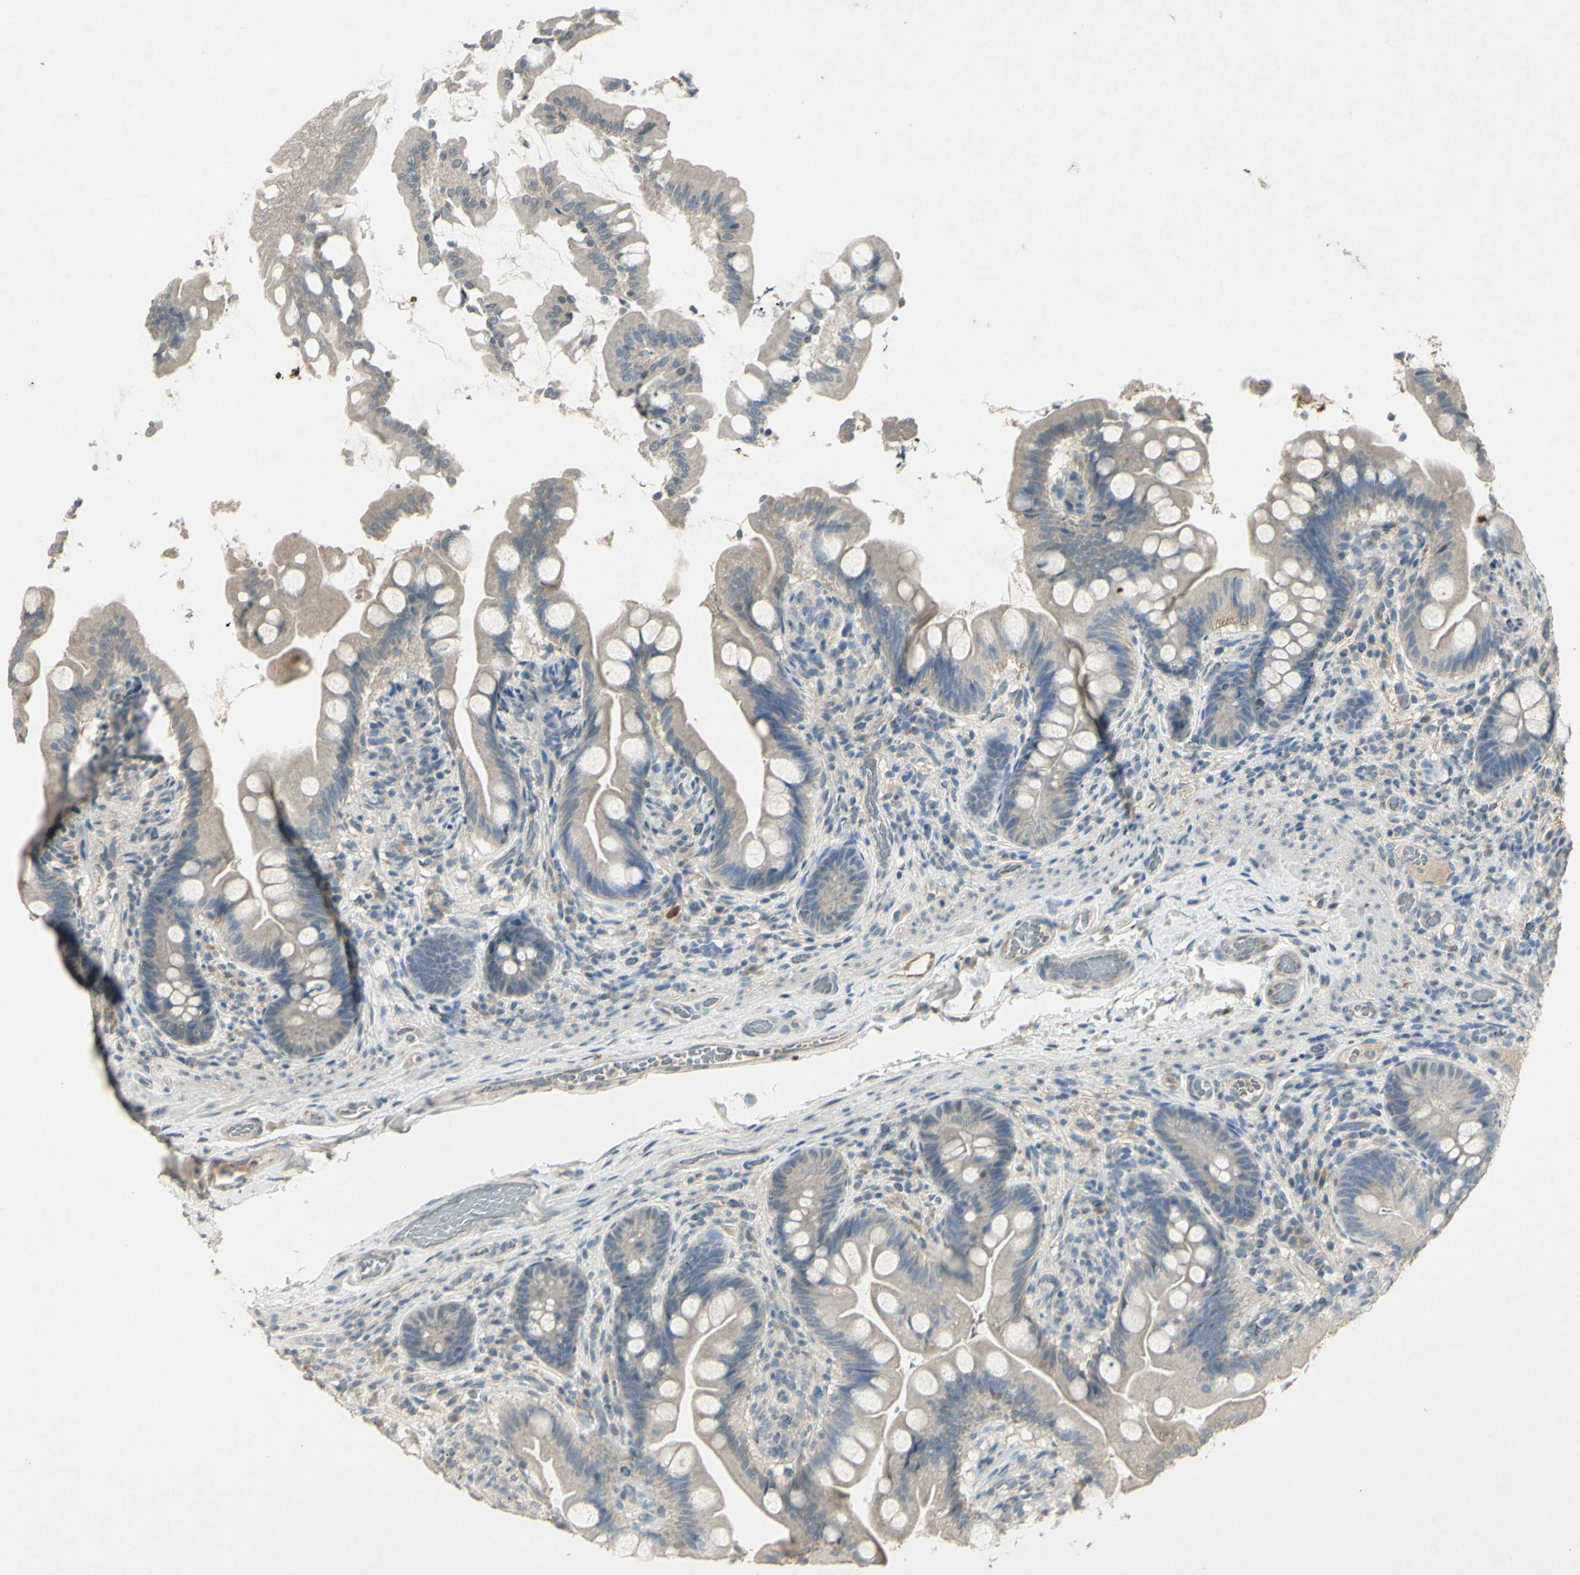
{"staining": {"intensity": "weak", "quantity": ">75%", "location": "cytoplasmic/membranous"}, "tissue": "small intestine", "cell_type": "Glandular cells", "image_type": "normal", "snomed": [{"axis": "morphology", "description": "Normal tissue, NOS"}, {"axis": "topography", "description": "Small intestine"}], "caption": "High-magnification brightfield microscopy of normal small intestine stained with DAB (3,3'-diaminobenzidine) (brown) and counterstained with hematoxylin (blue). glandular cells exhibit weak cytoplasmic/membranous positivity is appreciated in approximately>75% of cells.", "gene": "TIMM21", "patient": {"sex": "female", "age": 56}}